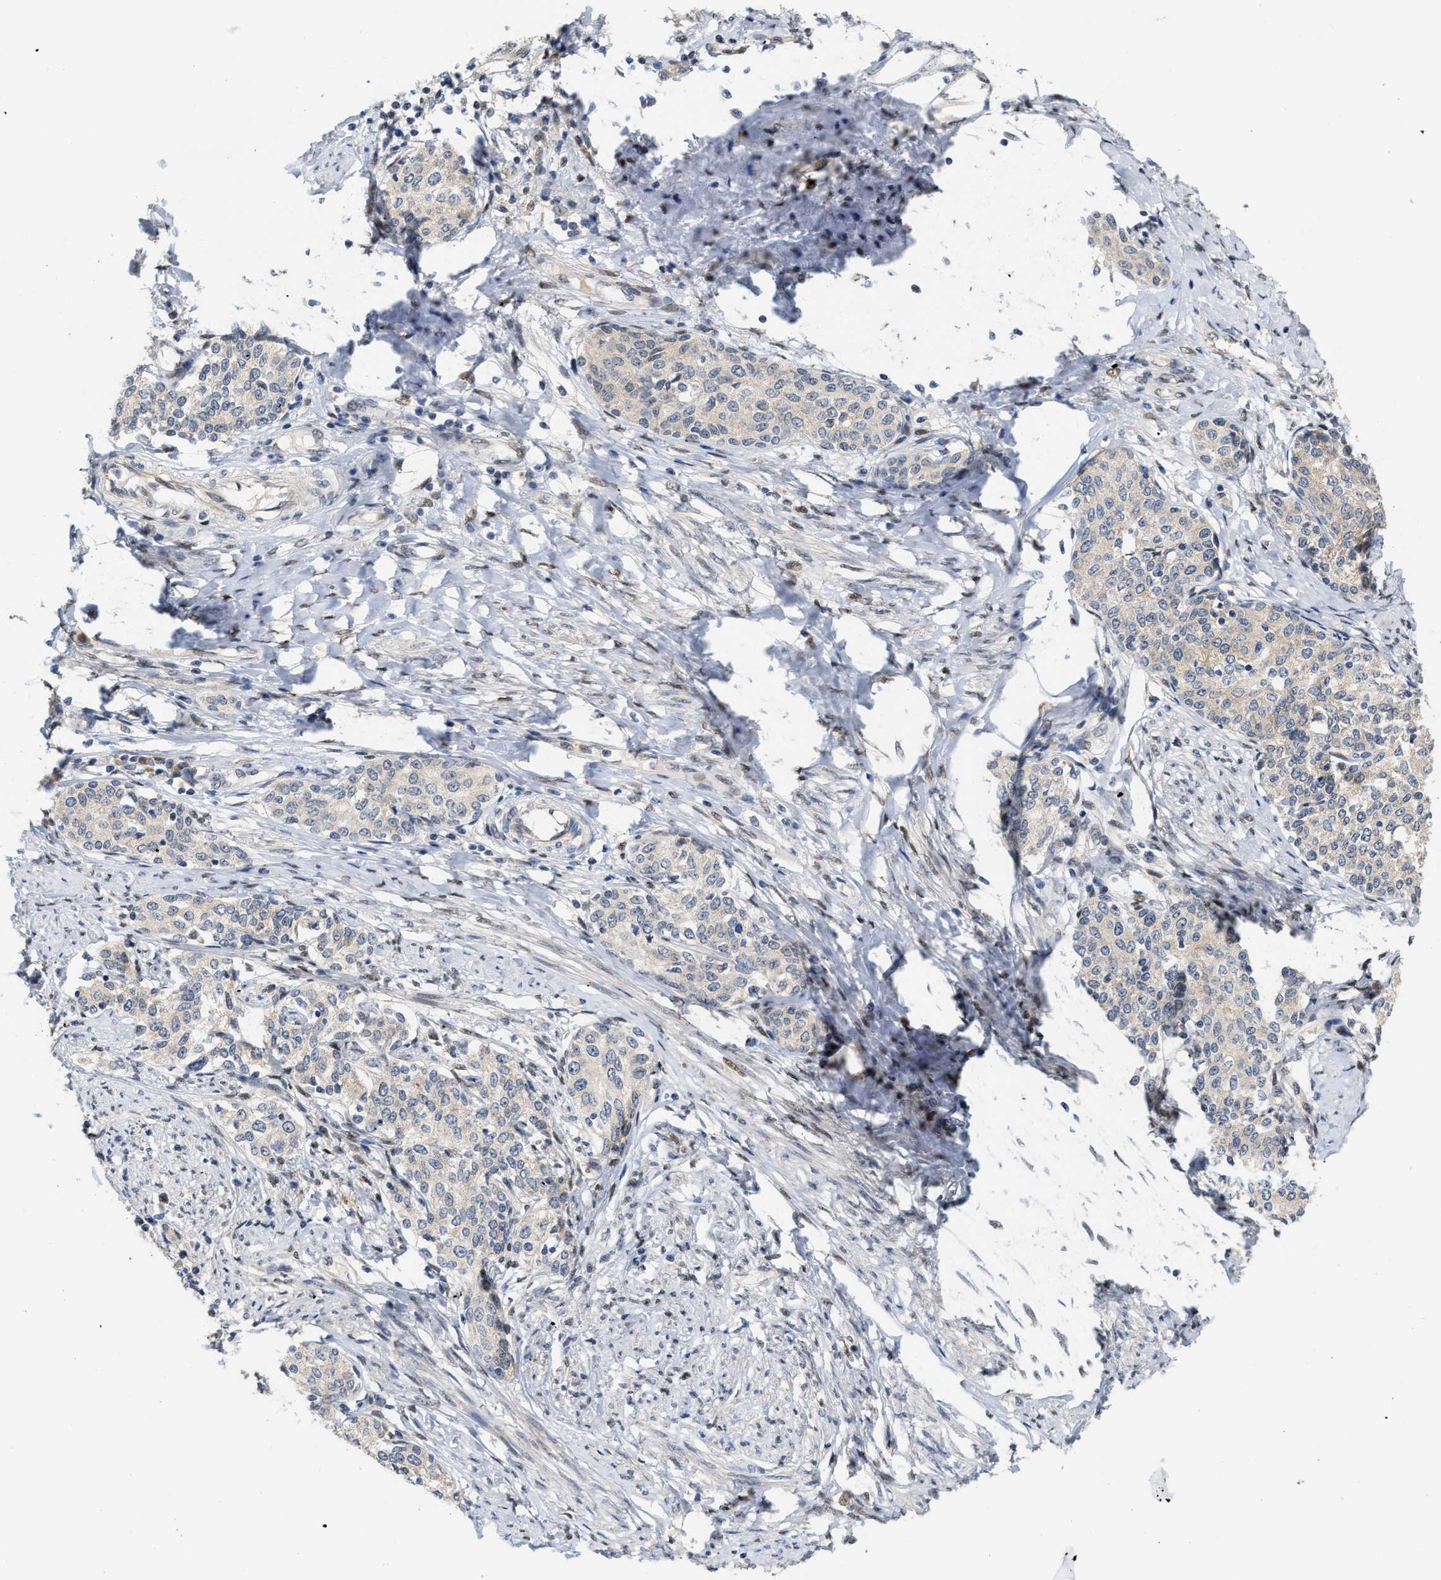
{"staining": {"intensity": "weak", "quantity": "<25%", "location": "cytoplasmic/membranous"}, "tissue": "cervical cancer", "cell_type": "Tumor cells", "image_type": "cancer", "snomed": [{"axis": "morphology", "description": "Squamous cell carcinoma, NOS"}, {"axis": "morphology", "description": "Adenocarcinoma, NOS"}, {"axis": "topography", "description": "Cervix"}], "caption": "This micrograph is of cervical squamous cell carcinoma stained with immunohistochemistry to label a protein in brown with the nuclei are counter-stained blue. There is no expression in tumor cells.", "gene": "TCF4", "patient": {"sex": "female", "age": 52}}